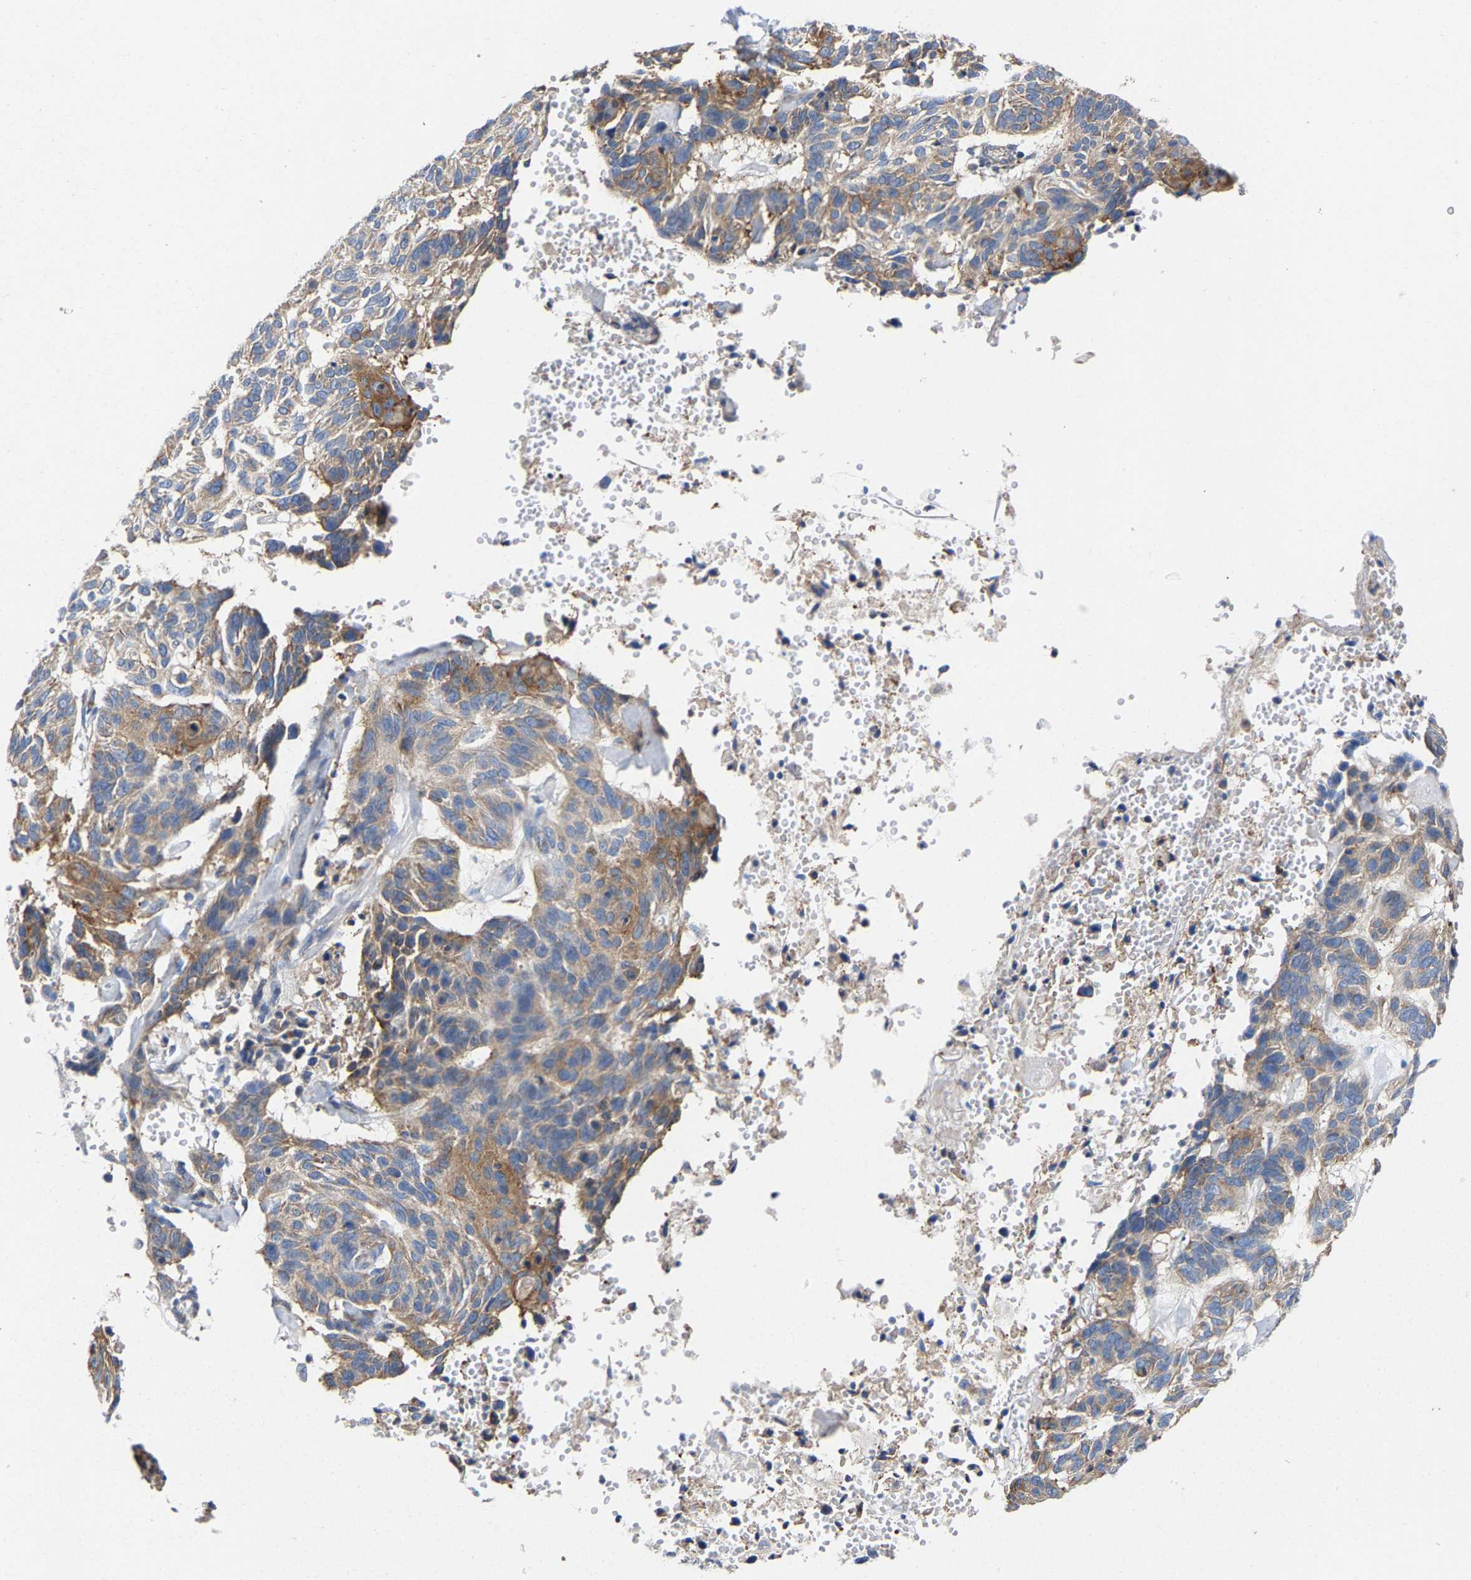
{"staining": {"intensity": "moderate", "quantity": "<25%", "location": "cytoplasmic/membranous"}, "tissue": "skin cancer", "cell_type": "Tumor cells", "image_type": "cancer", "snomed": [{"axis": "morphology", "description": "Basal cell carcinoma"}, {"axis": "topography", "description": "Skin"}], "caption": "An immunohistochemistry micrograph of neoplastic tissue is shown. Protein staining in brown labels moderate cytoplasmic/membranous positivity in skin cancer within tumor cells.", "gene": "PPP1R15A", "patient": {"sex": "male", "age": 85}}